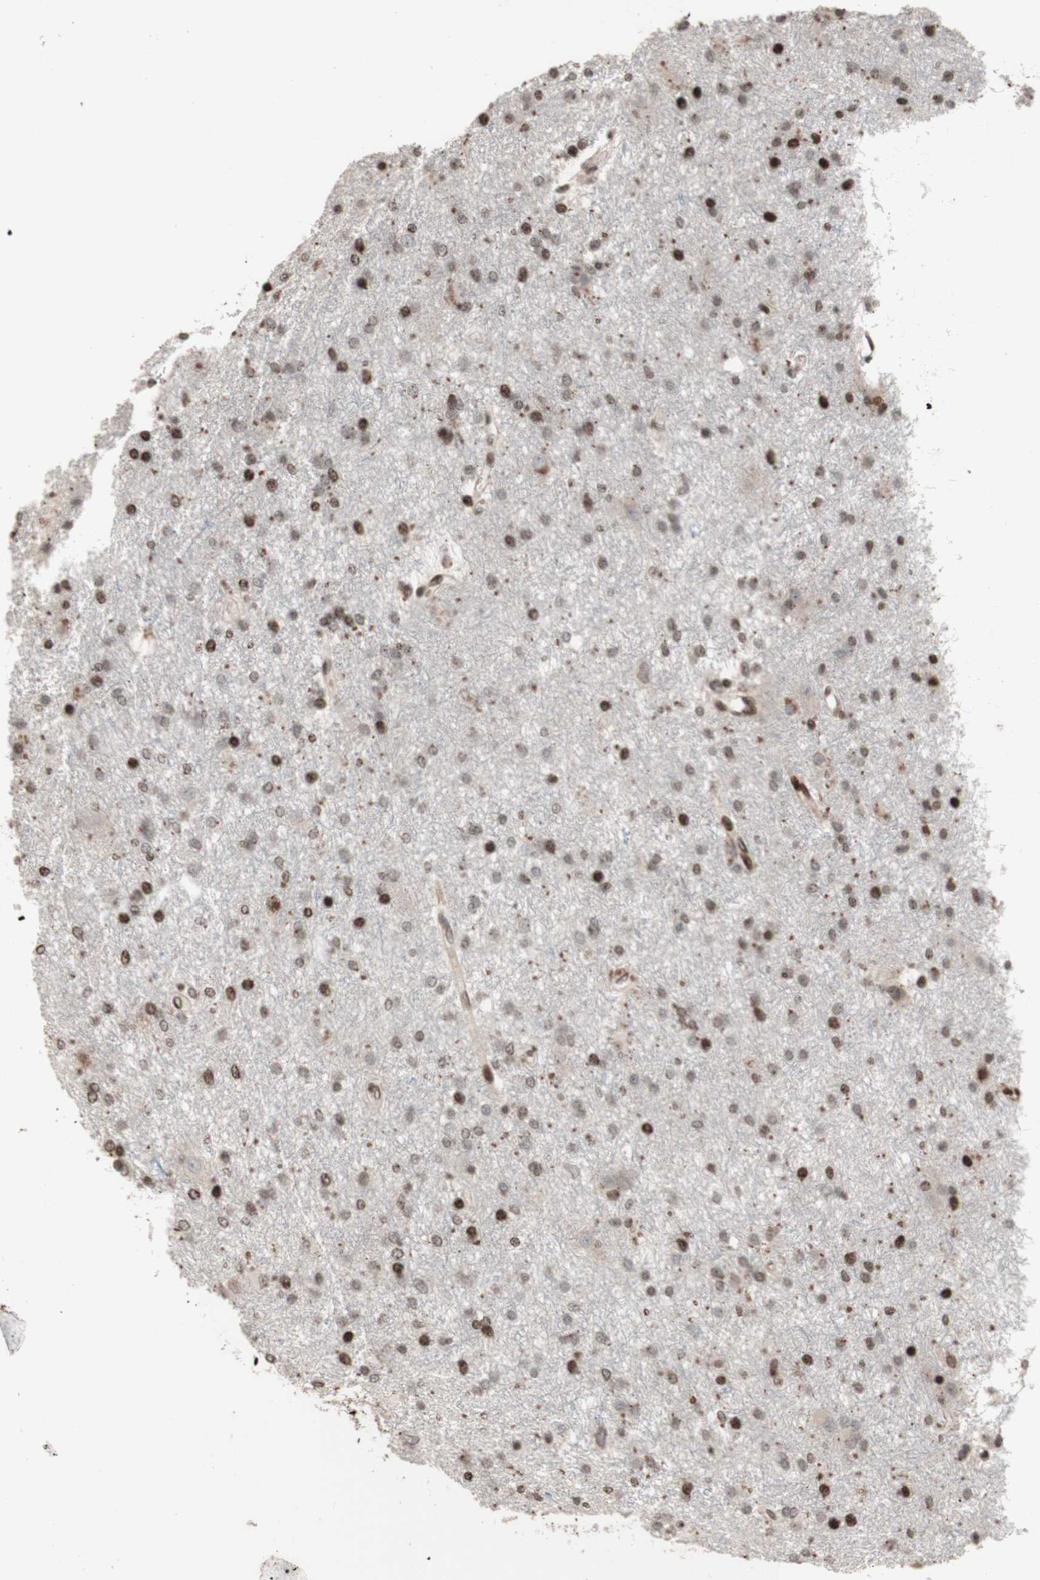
{"staining": {"intensity": "strong", "quantity": "<25%", "location": "nuclear"}, "tissue": "glioma", "cell_type": "Tumor cells", "image_type": "cancer", "snomed": [{"axis": "morphology", "description": "Glioma, malignant, High grade"}, {"axis": "topography", "description": "Brain"}], "caption": "IHC image of glioma stained for a protein (brown), which exhibits medium levels of strong nuclear expression in about <25% of tumor cells.", "gene": "POLA1", "patient": {"sex": "female", "age": 59}}